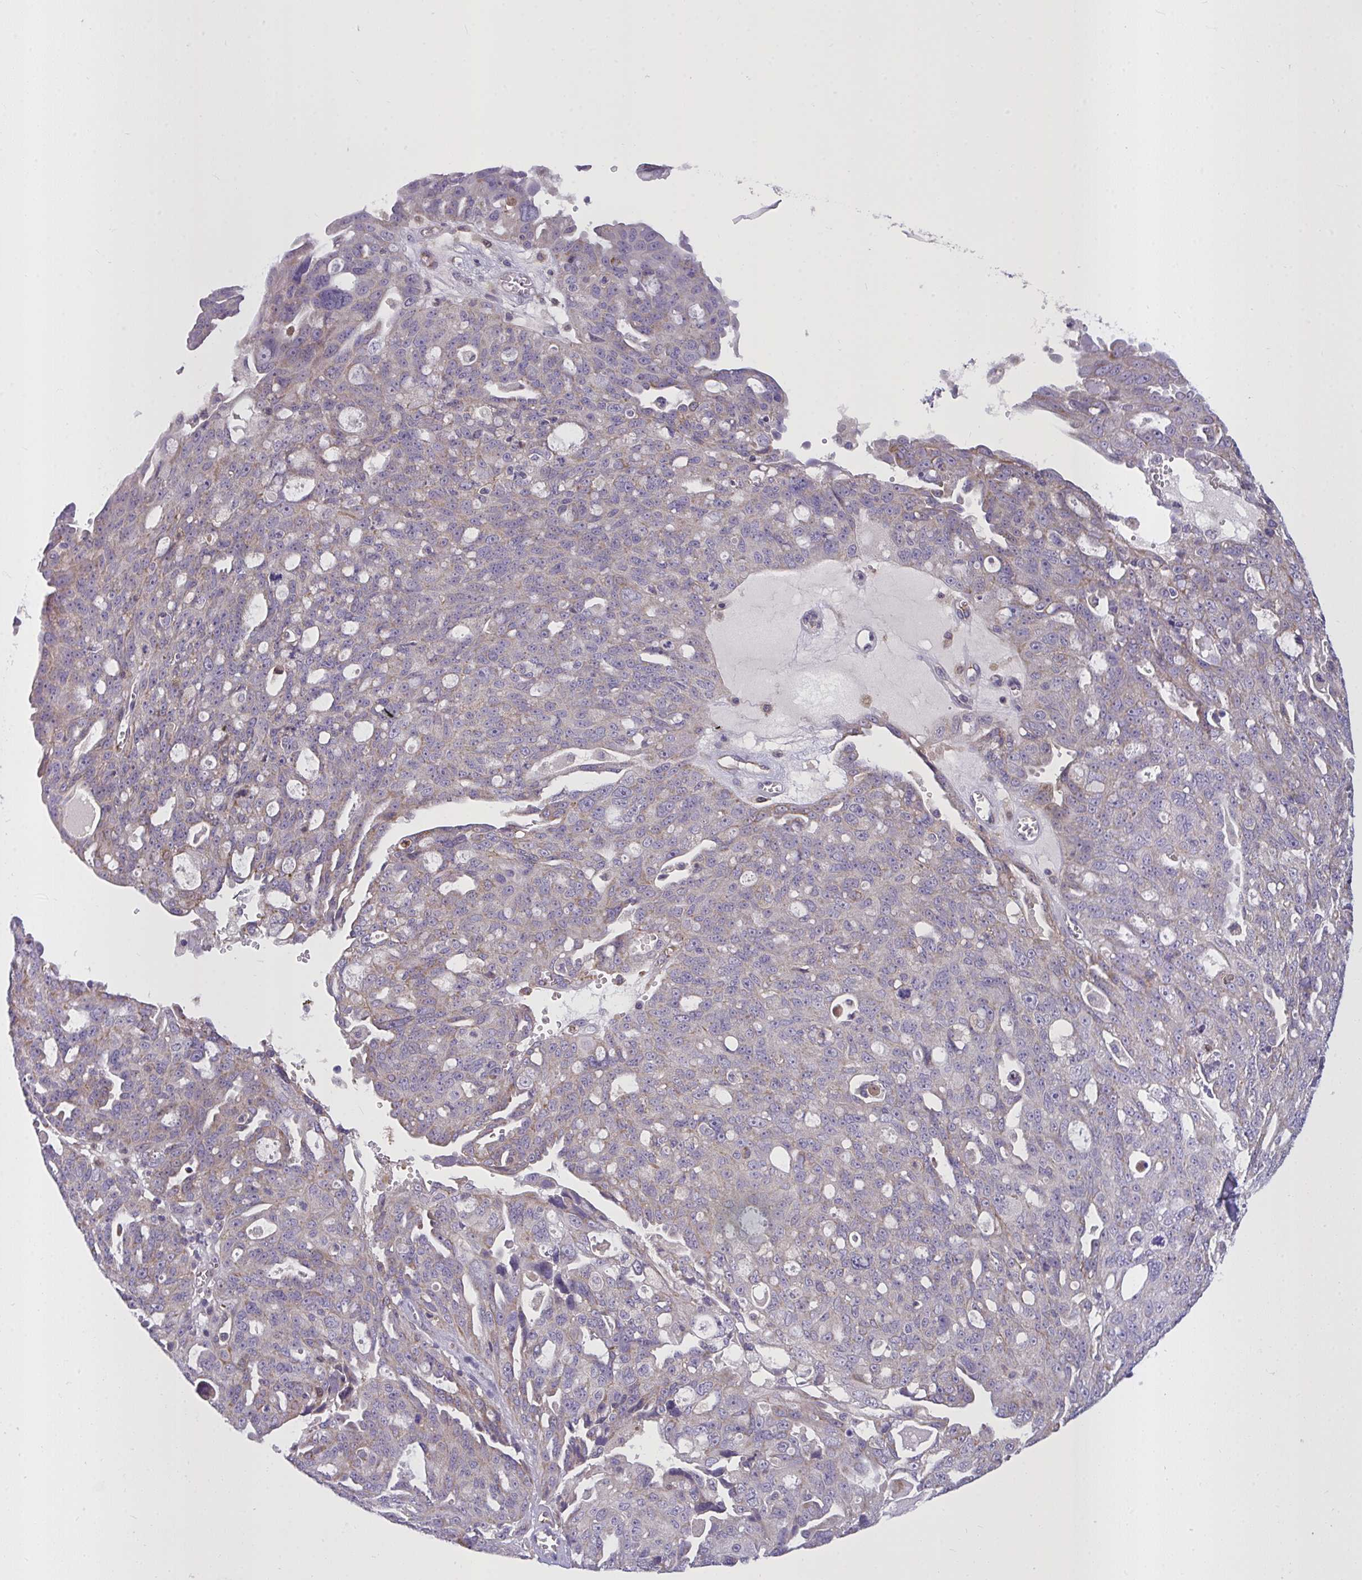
{"staining": {"intensity": "weak", "quantity": "<25%", "location": "cytoplasmic/membranous"}, "tissue": "ovarian cancer", "cell_type": "Tumor cells", "image_type": "cancer", "snomed": [{"axis": "morphology", "description": "Carcinoma, endometroid"}, {"axis": "topography", "description": "Ovary"}], "caption": "The IHC micrograph has no significant staining in tumor cells of endometroid carcinoma (ovarian) tissue. Nuclei are stained in blue.", "gene": "SEMA6B", "patient": {"sex": "female", "age": 70}}